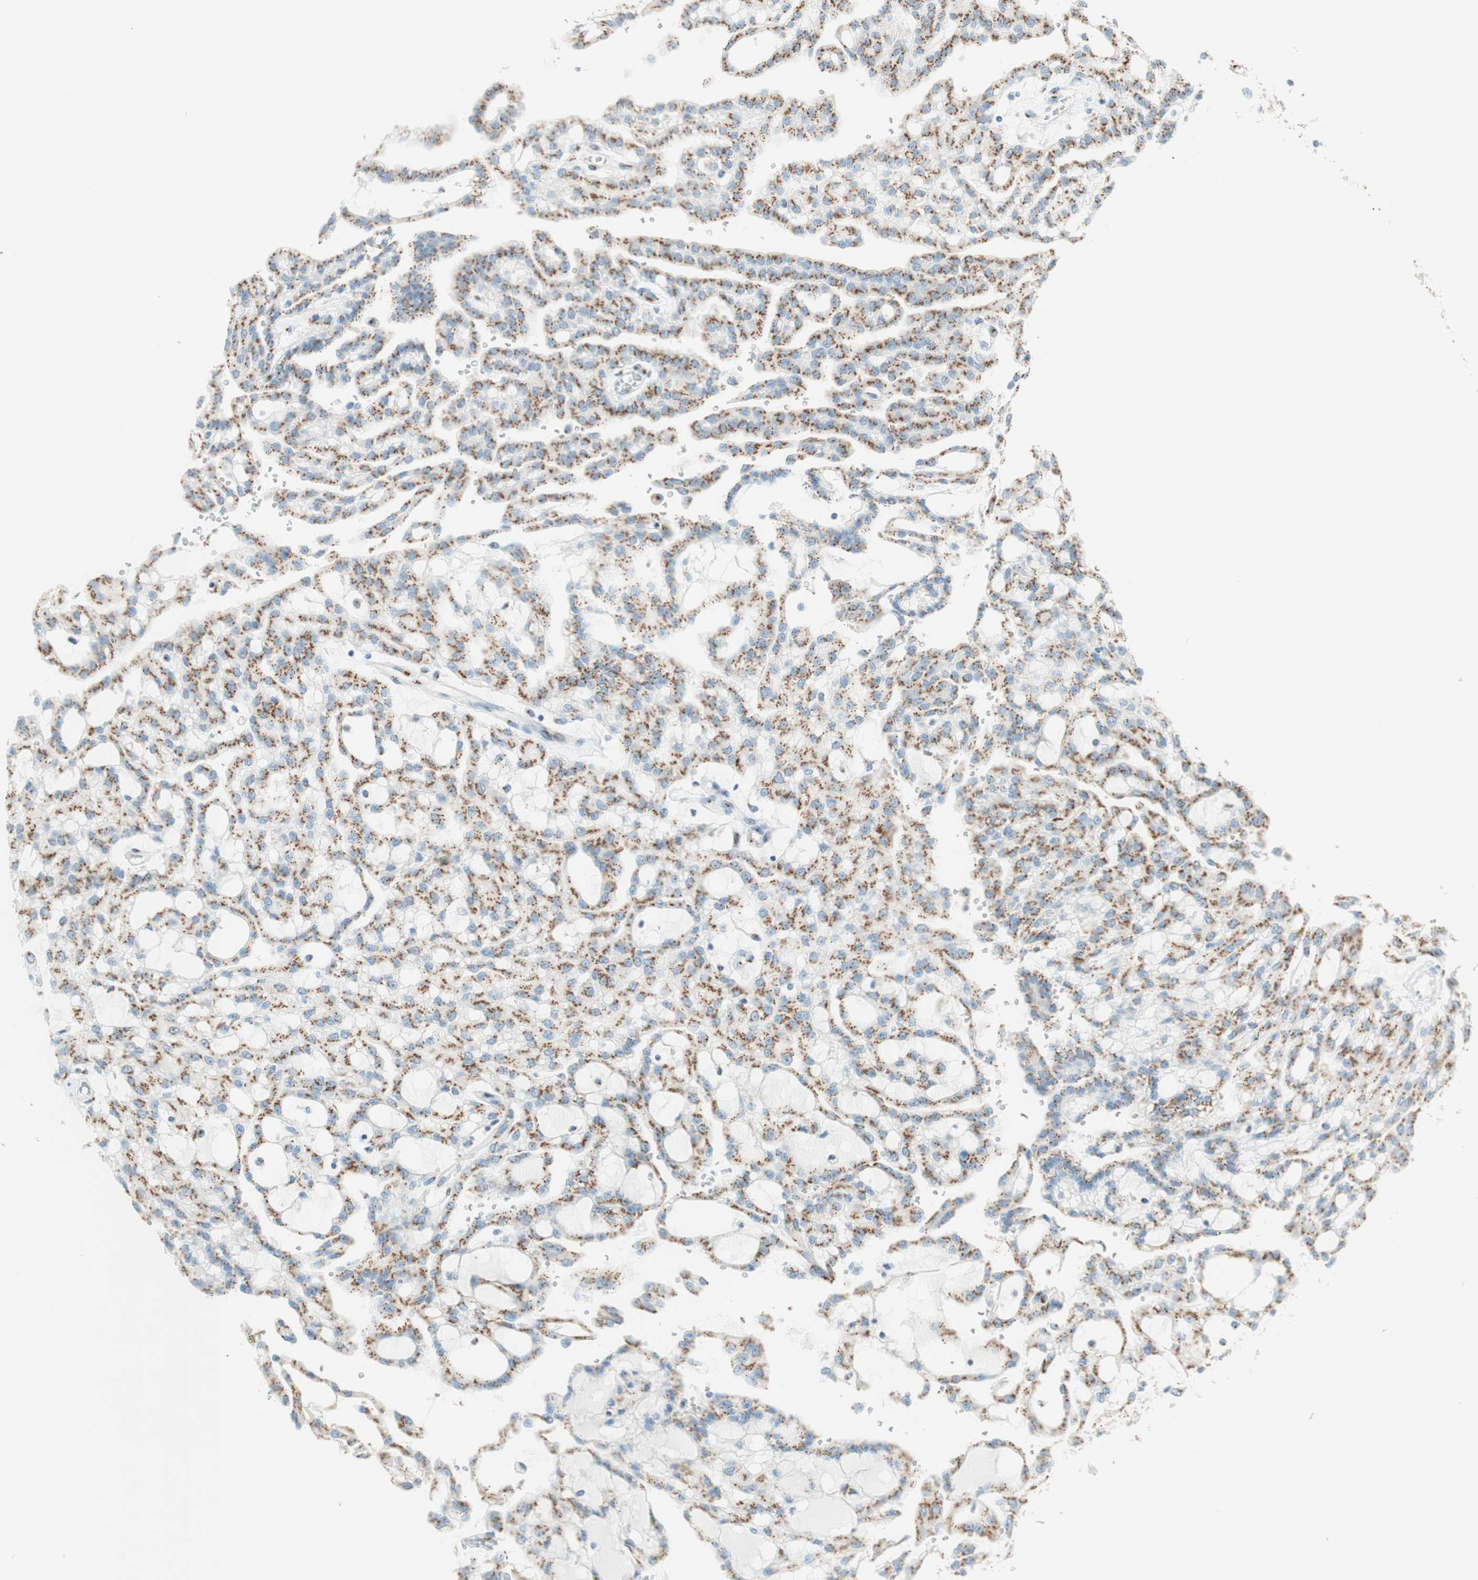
{"staining": {"intensity": "moderate", "quantity": ">75%", "location": "cytoplasmic/membranous"}, "tissue": "renal cancer", "cell_type": "Tumor cells", "image_type": "cancer", "snomed": [{"axis": "morphology", "description": "Adenocarcinoma, NOS"}, {"axis": "topography", "description": "Kidney"}], "caption": "Immunohistochemical staining of human renal cancer (adenocarcinoma) exhibits moderate cytoplasmic/membranous protein positivity in approximately >75% of tumor cells.", "gene": "GOLGB1", "patient": {"sex": "male", "age": 63}}